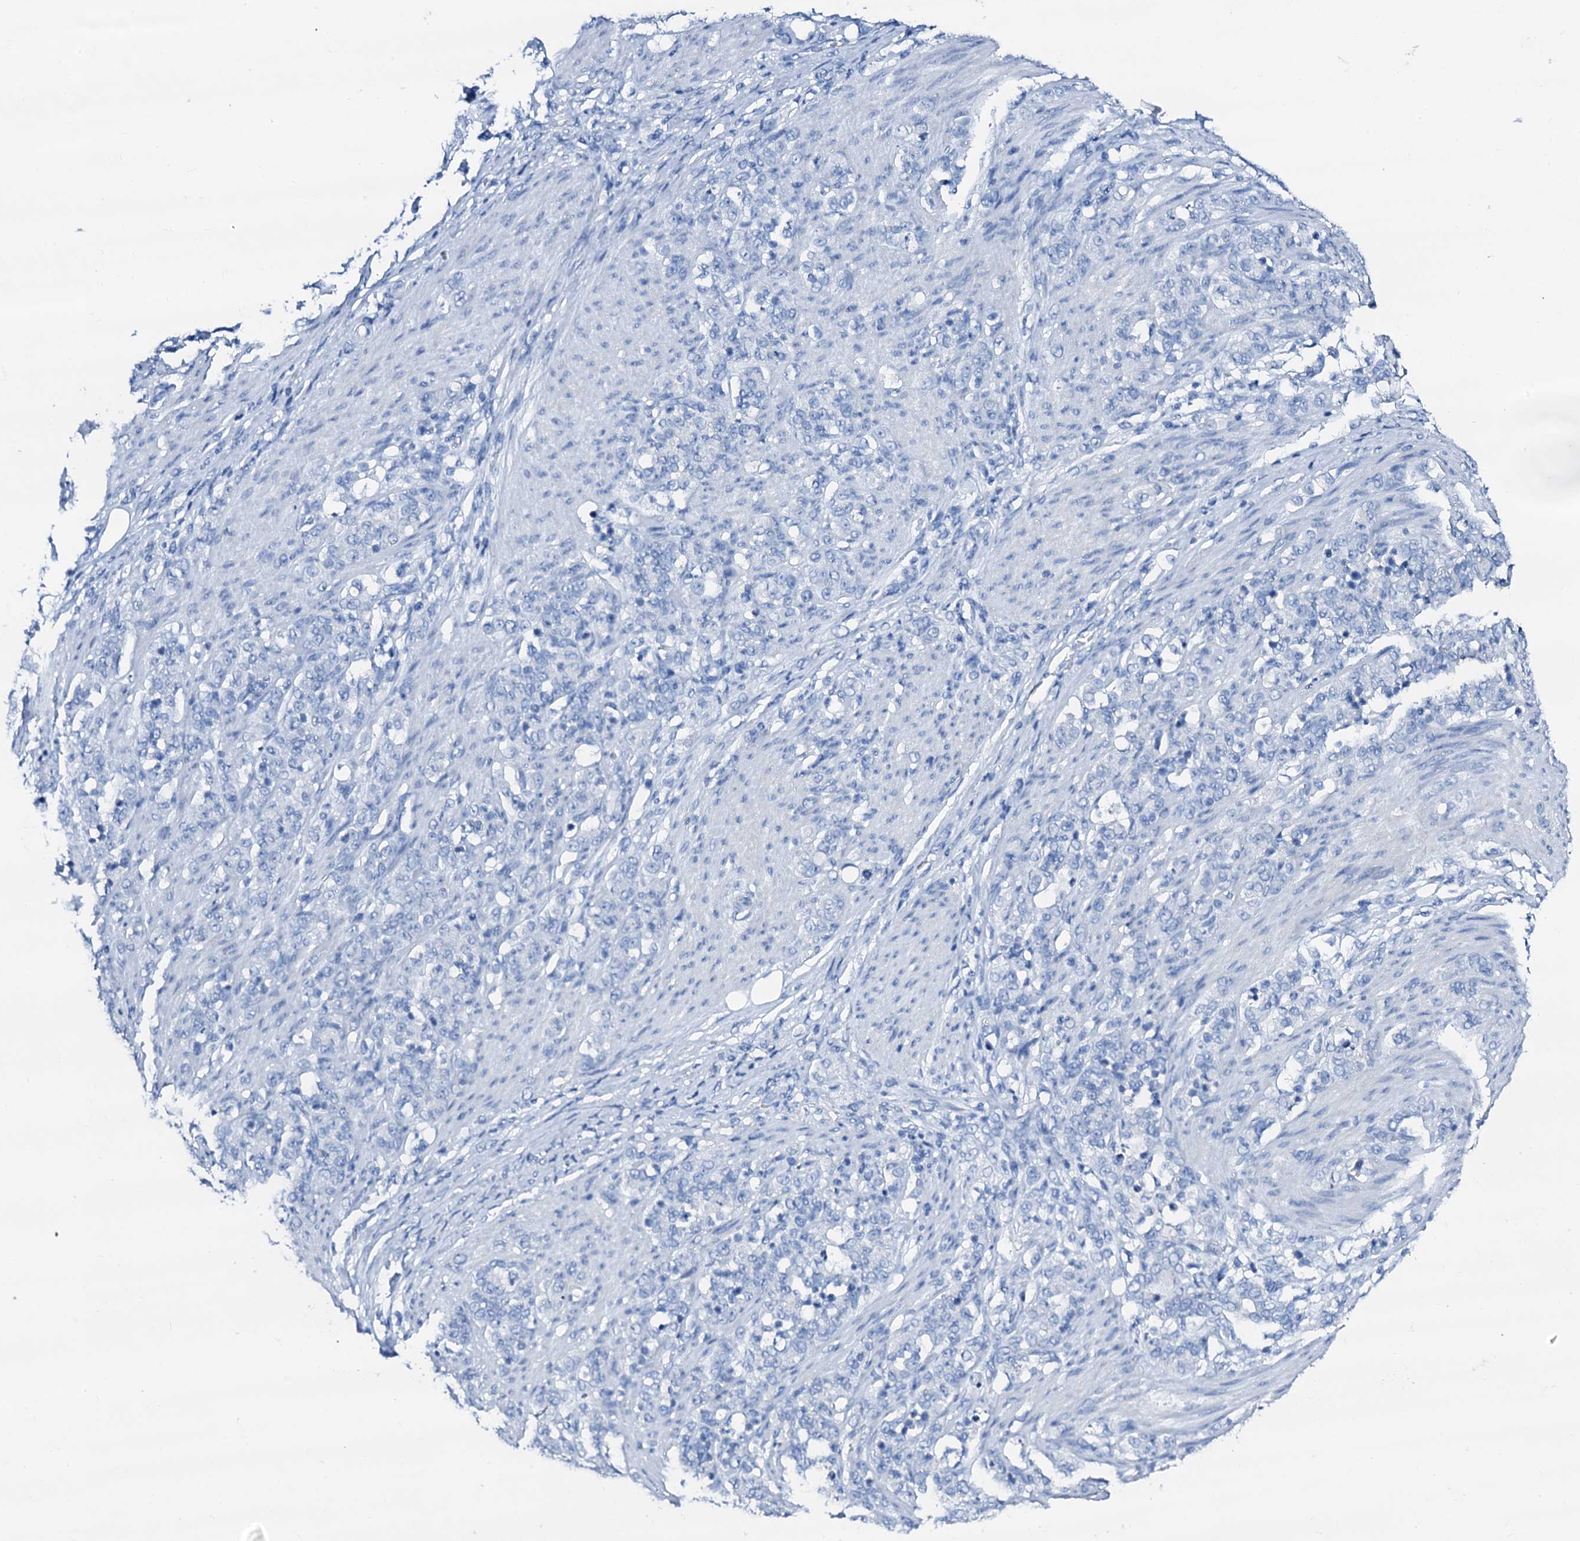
{"staining": {"intensity": "negative", "quantity": "none", "location": "none"}, "tissue": "stomach cancer", "cell_type": "Tumor cells", "image_type": "cancer", "snomed": [{"axis": "morphology", "description": "Adenocarcinoma, NOS"}, {"axis": "topography", "description": "Stomach"}], "caption": "Human stomach cancer stained for a protein using immunohistochemistry (IHC) exhibits no expression in tumor cells.", "gene": "PTH", "patient": {"sex": "female", "age": 79}}